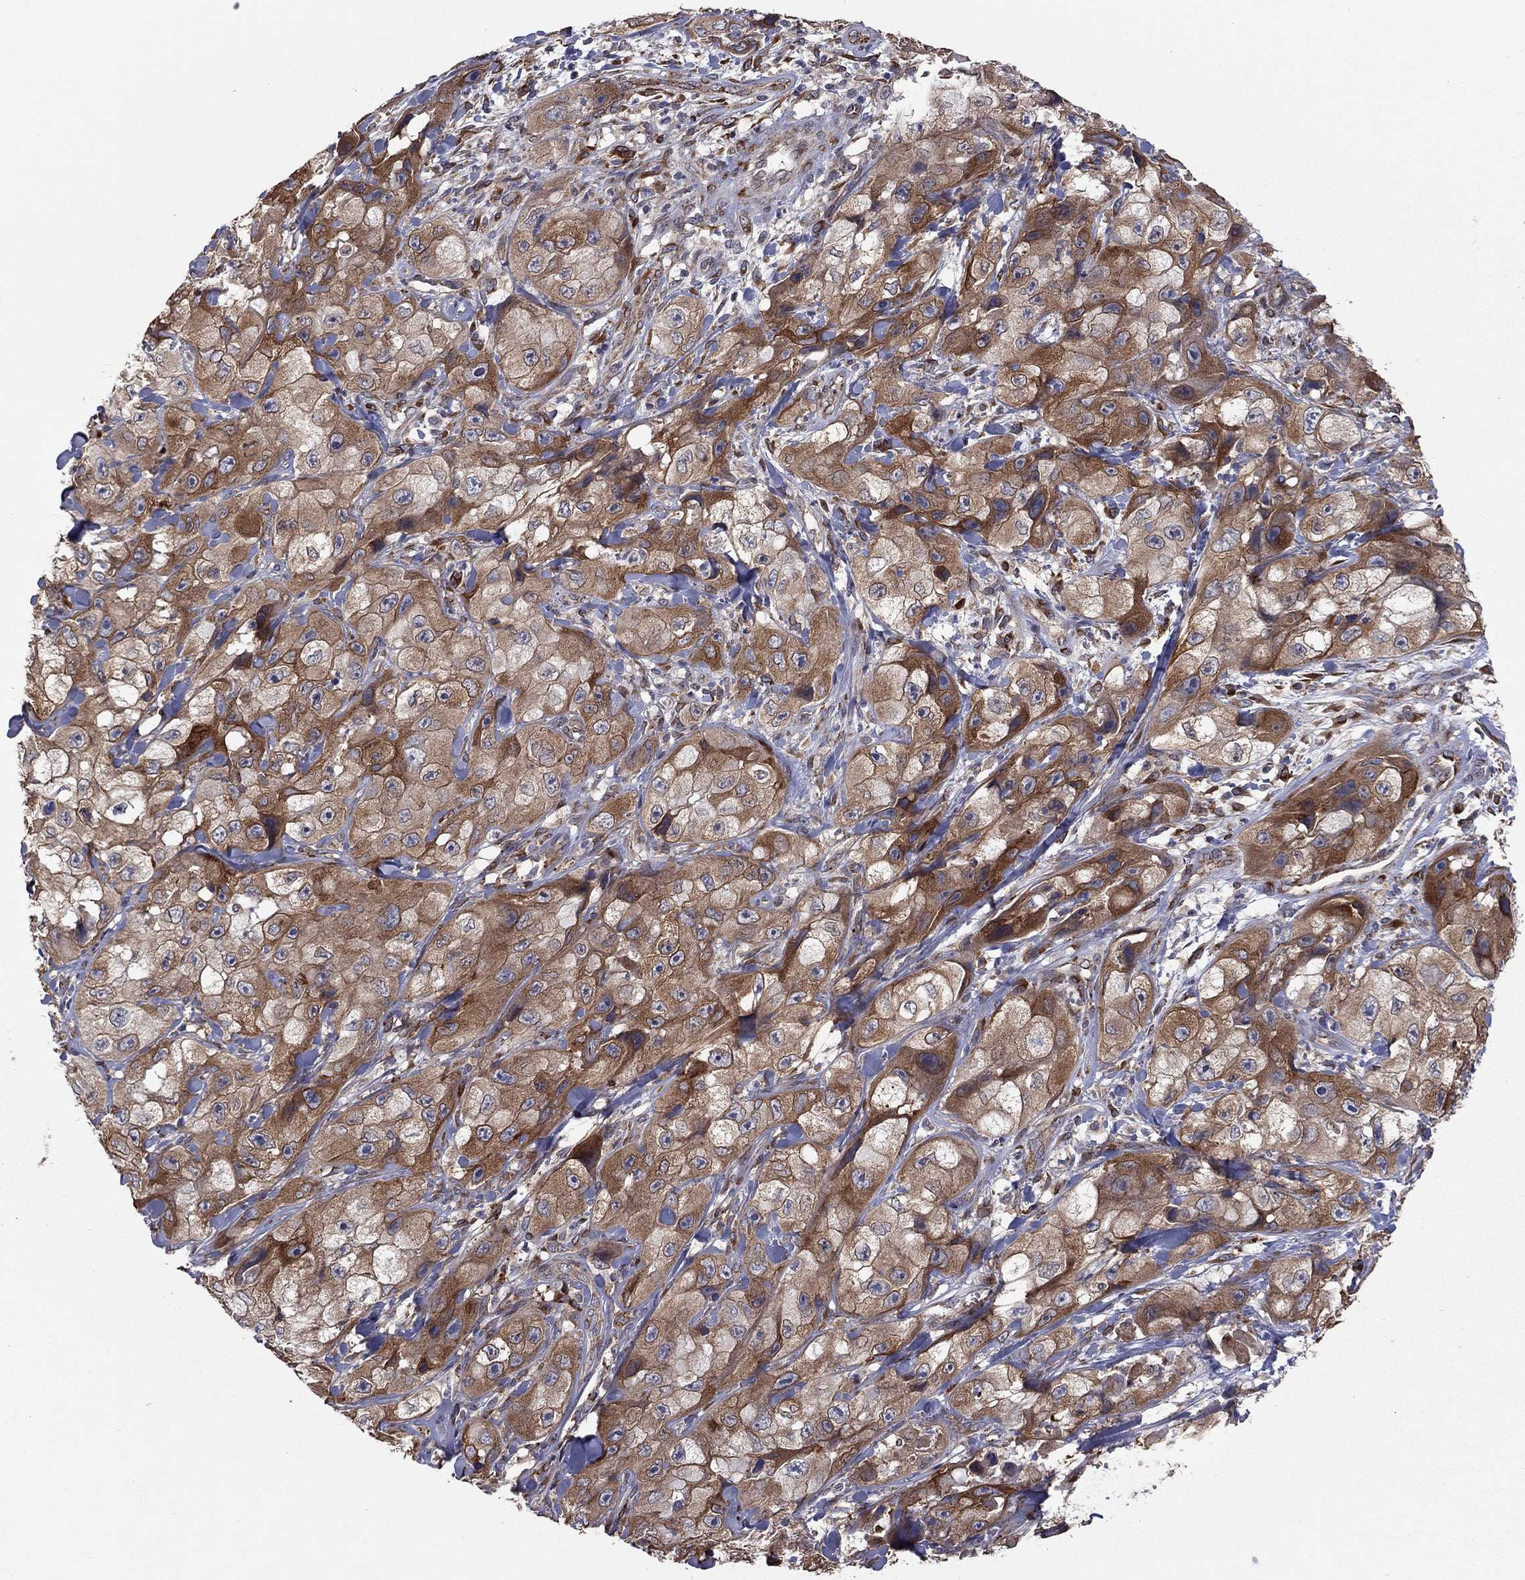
{"staining": {"intensity": "moderate", "quantity": "25%-75%", "location": "cytoplasmic/membranous"}, "tissue": "skin cancer", "cell_type": "Tumor cells", "image_type": "cancer", "snomed": [{"axis": "morphology", "description": "Squamous cell carcinoma, NOS"}, {"axis": "topography", "description": "Skin"}, {"axis": "topography", "description": "Subcutis"}], "caption": "Skin cancer (squamous cell carcinoma) stained with DAB (3,3'-diaminobenzidine) immunohistochemistry shows medium levels of moderate cytoplasmic/membranous positivity in about 25%-75% of tumor cells.", "gene": "YIF1A", "patient": {"sex": "male", "age": 73}}